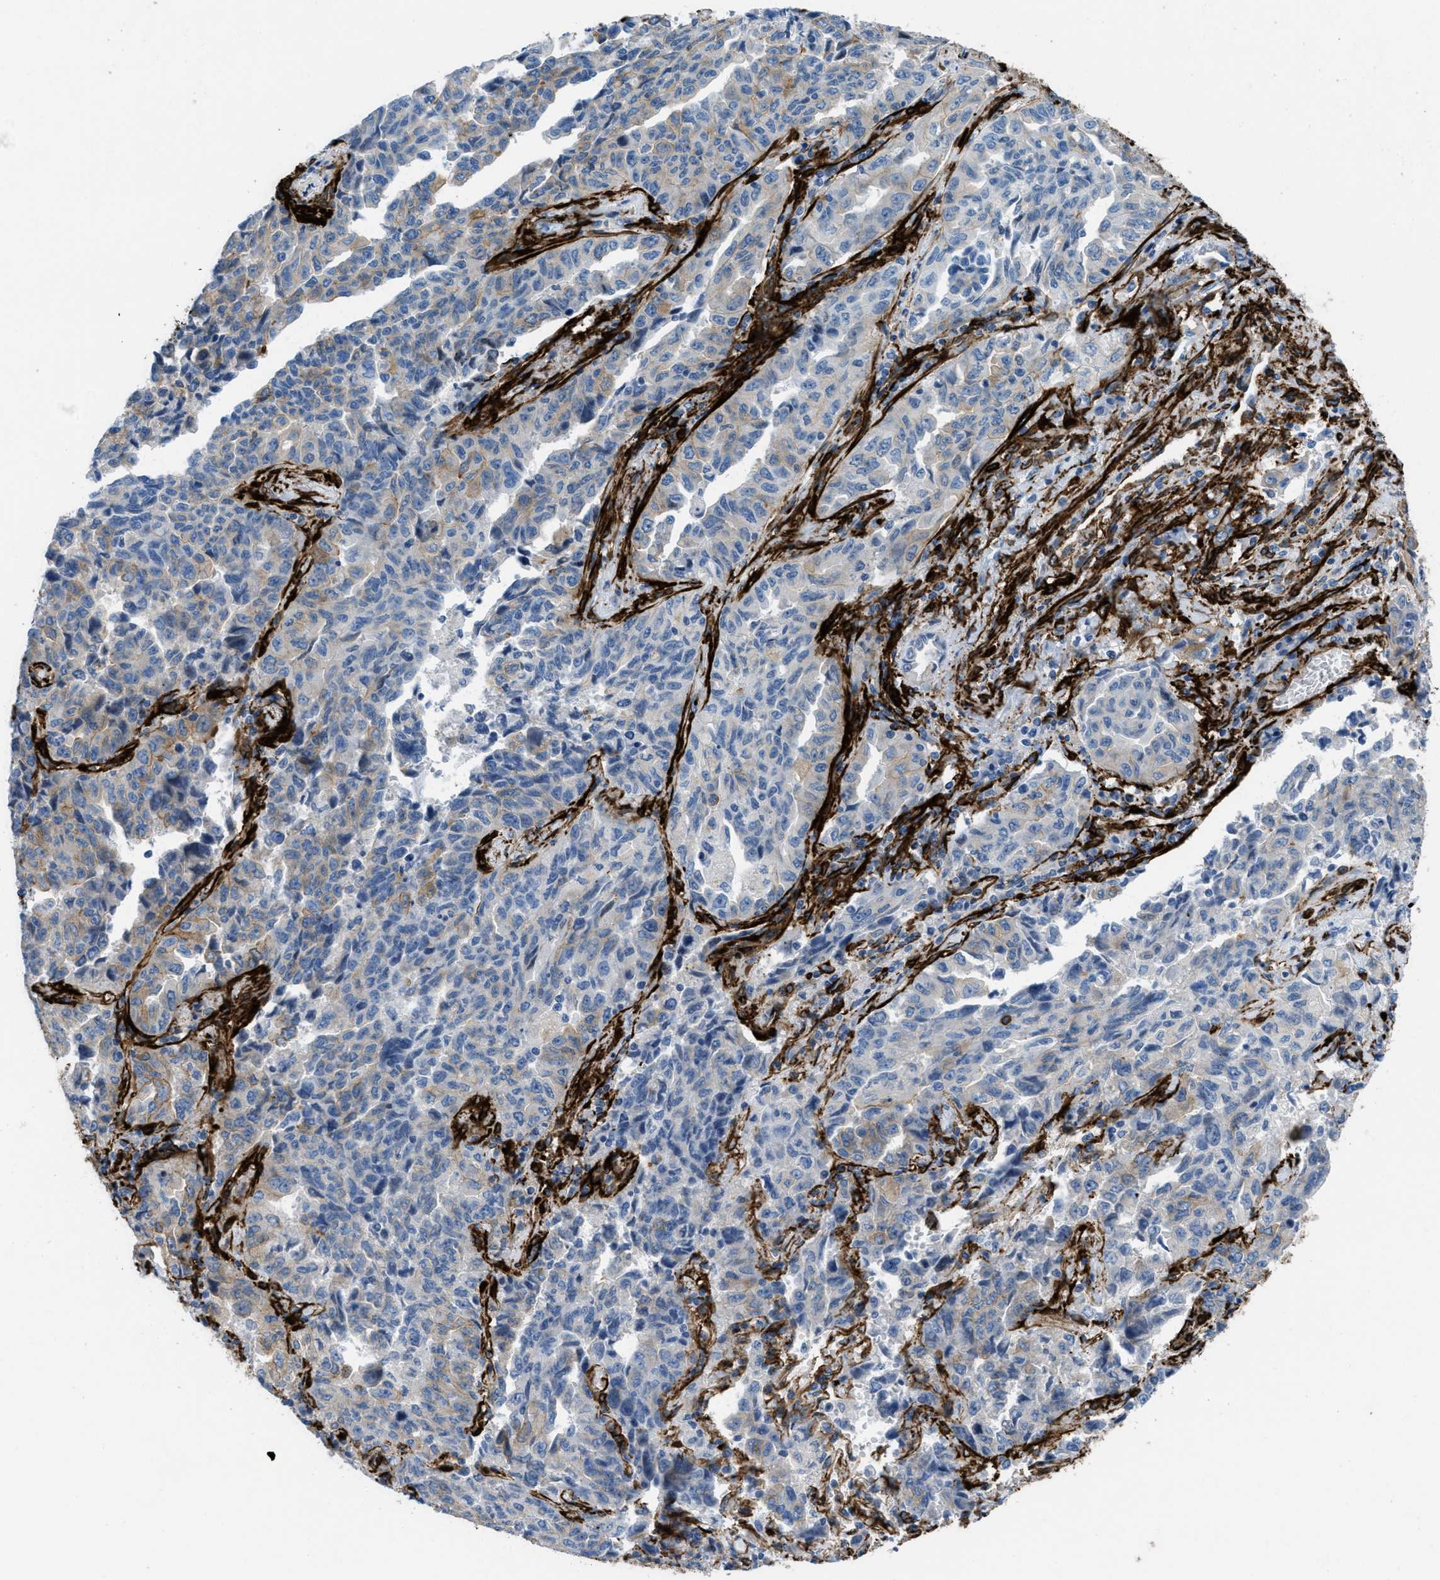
{"staining": {"intensity": "negative", "quantity": "none", "location": "none"}, "tissue": "lung cancer", "cell_type": "Tumor cells", "image_type": "cancer", "snomed": [{"axis": "morphology", "description": "Adenocarcinoma, NOS"}, {"axis": "topography", "description": "Lung"}], "caption": "Tumor cells show no significant staining in lung cancer. (Stains: DAB (3,3'-diaminobenzidine) immunohistochemistry (IHC) with hematoxylin counter stain, Microscopy: brightfield microscopy at high magnification).", "gene": "CALD1", "patient": {"sex": "male", "age": 64}}